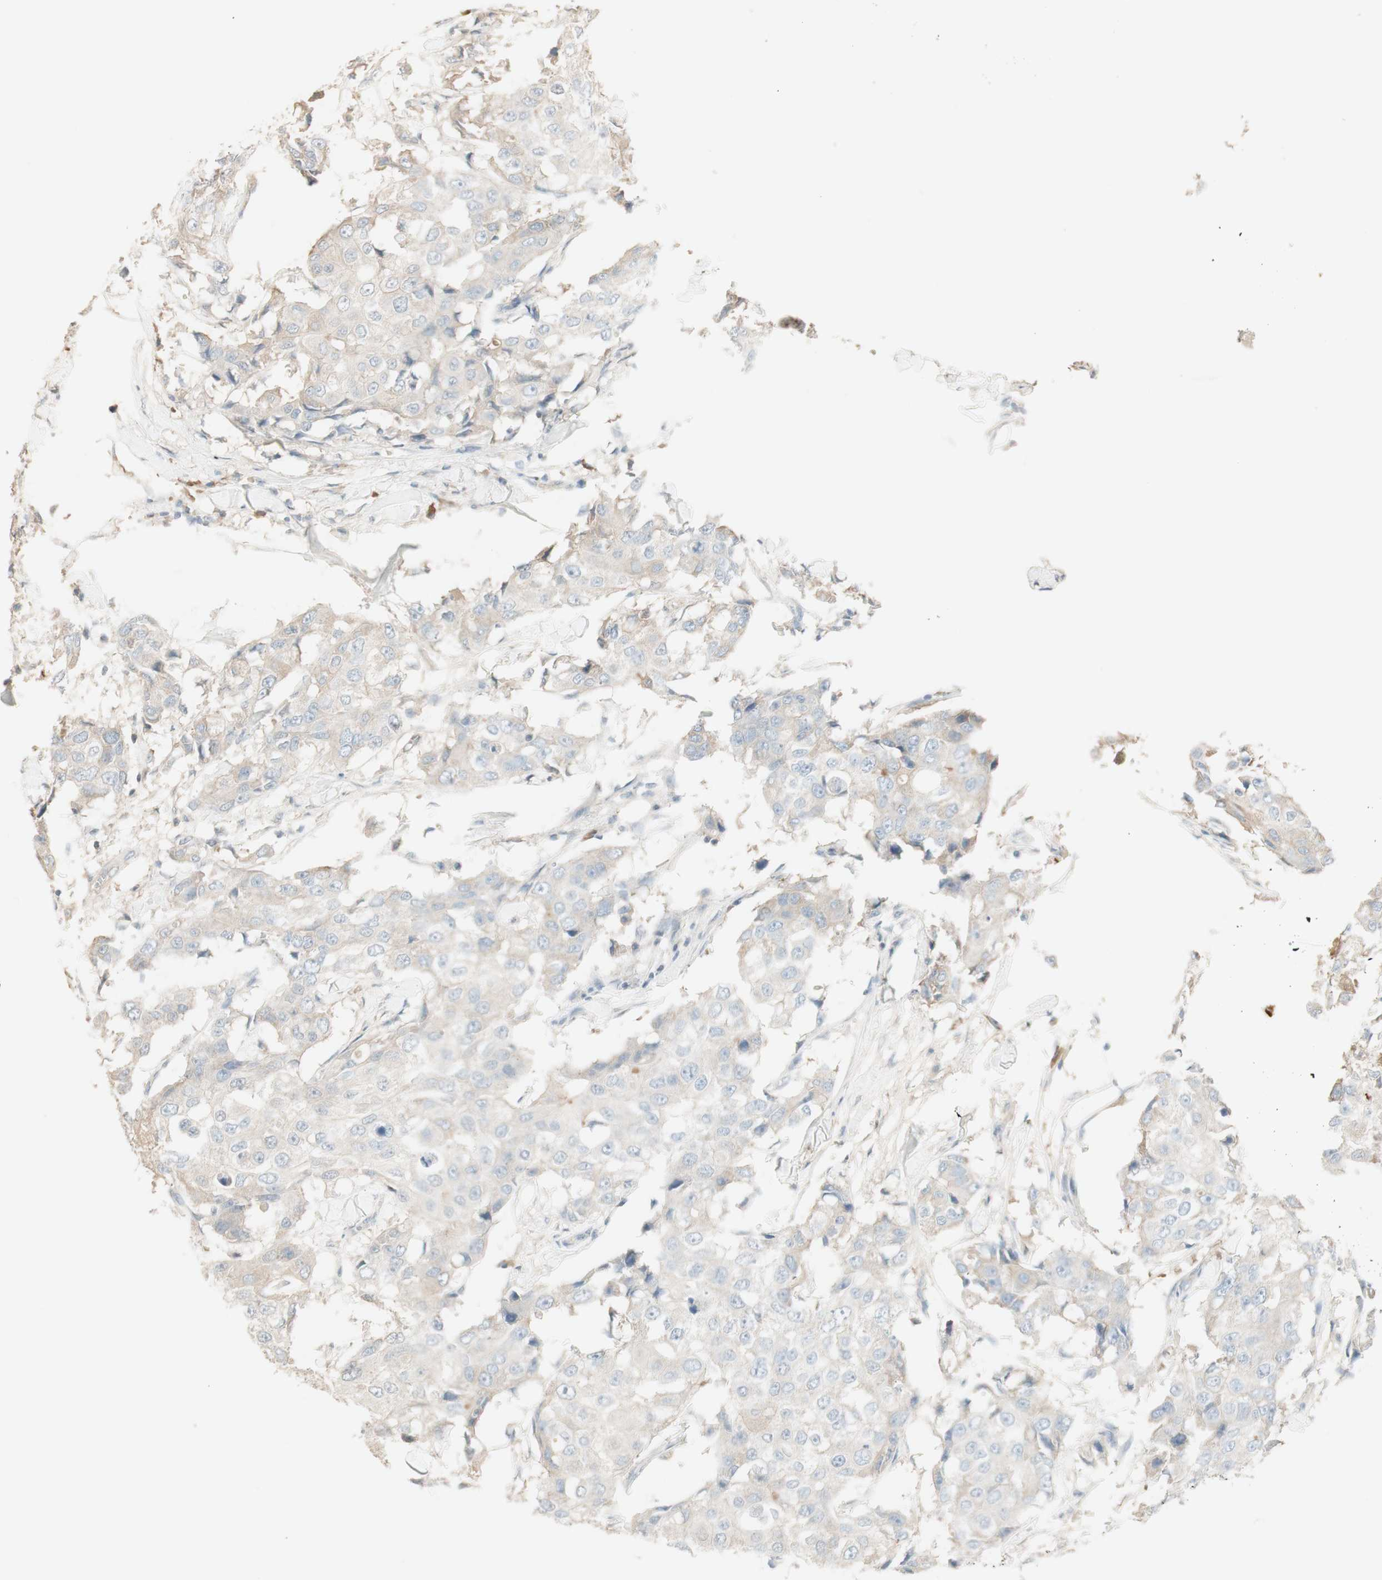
{"staining": {"intensity": "weak", "quantity": ">75%", "location": "cytoplasmic/membranous"}, "tissue": "breast cancer", "cell_type": "Tumor cells", "image_type": "cancer", "snomed": [{"axis": "morphology", "description": "Duct carcinoma"}, {"axis": "topography", "description": "Breast"}], "caption": "DAB immunohistochemical staining of breast cancer (infiltrating ductal carcinoma) exhibits weak cytoplasmic/membranous protein staining in about >75% of tumor cells.", "gene": "IFNG", "patient": {"sex": "female", "age": 27}}